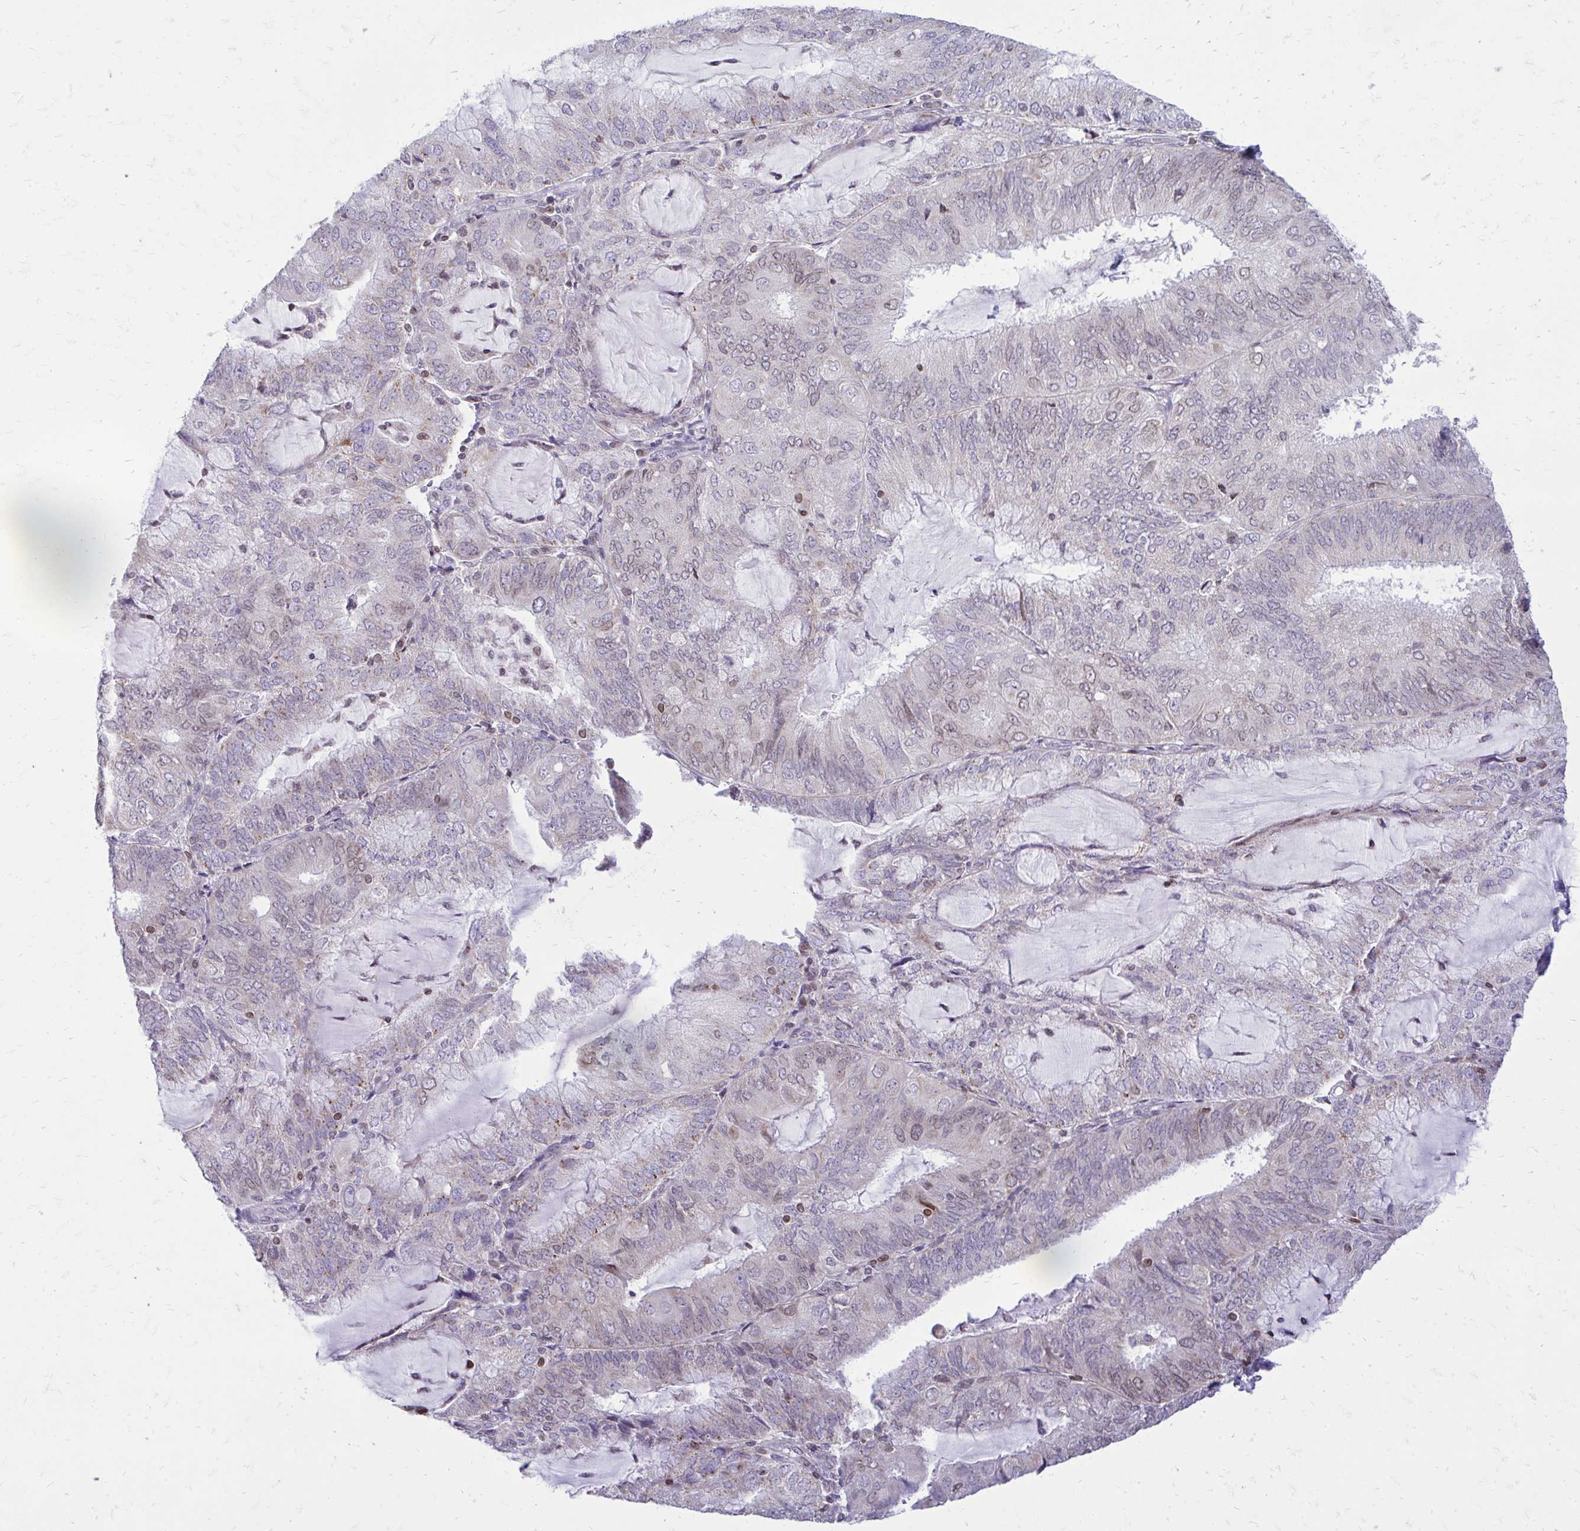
{"staining": {"intensity": "moderate", "quantity": "<25%", "location": "cytoplasmic/membranous,nuclear"}, "tissue": "endometrial cancer", "cell_type": "Tumor cells", "image_type": "cancer", "snomed": [{"axis": "morphology", "description": "Adenocarcinoma, NOS"}, {"axis": "topography", "description": "Endometrium"}], "caption": "Endometrial adenocarcinoma stained for a protein (brown) displays moderate cytoplasmic/membranous and nuclear positive positivity in about <25% of tumor cells.", "gene": "RPS6KA2", "patient": {"sex": "female", "age": 81}}